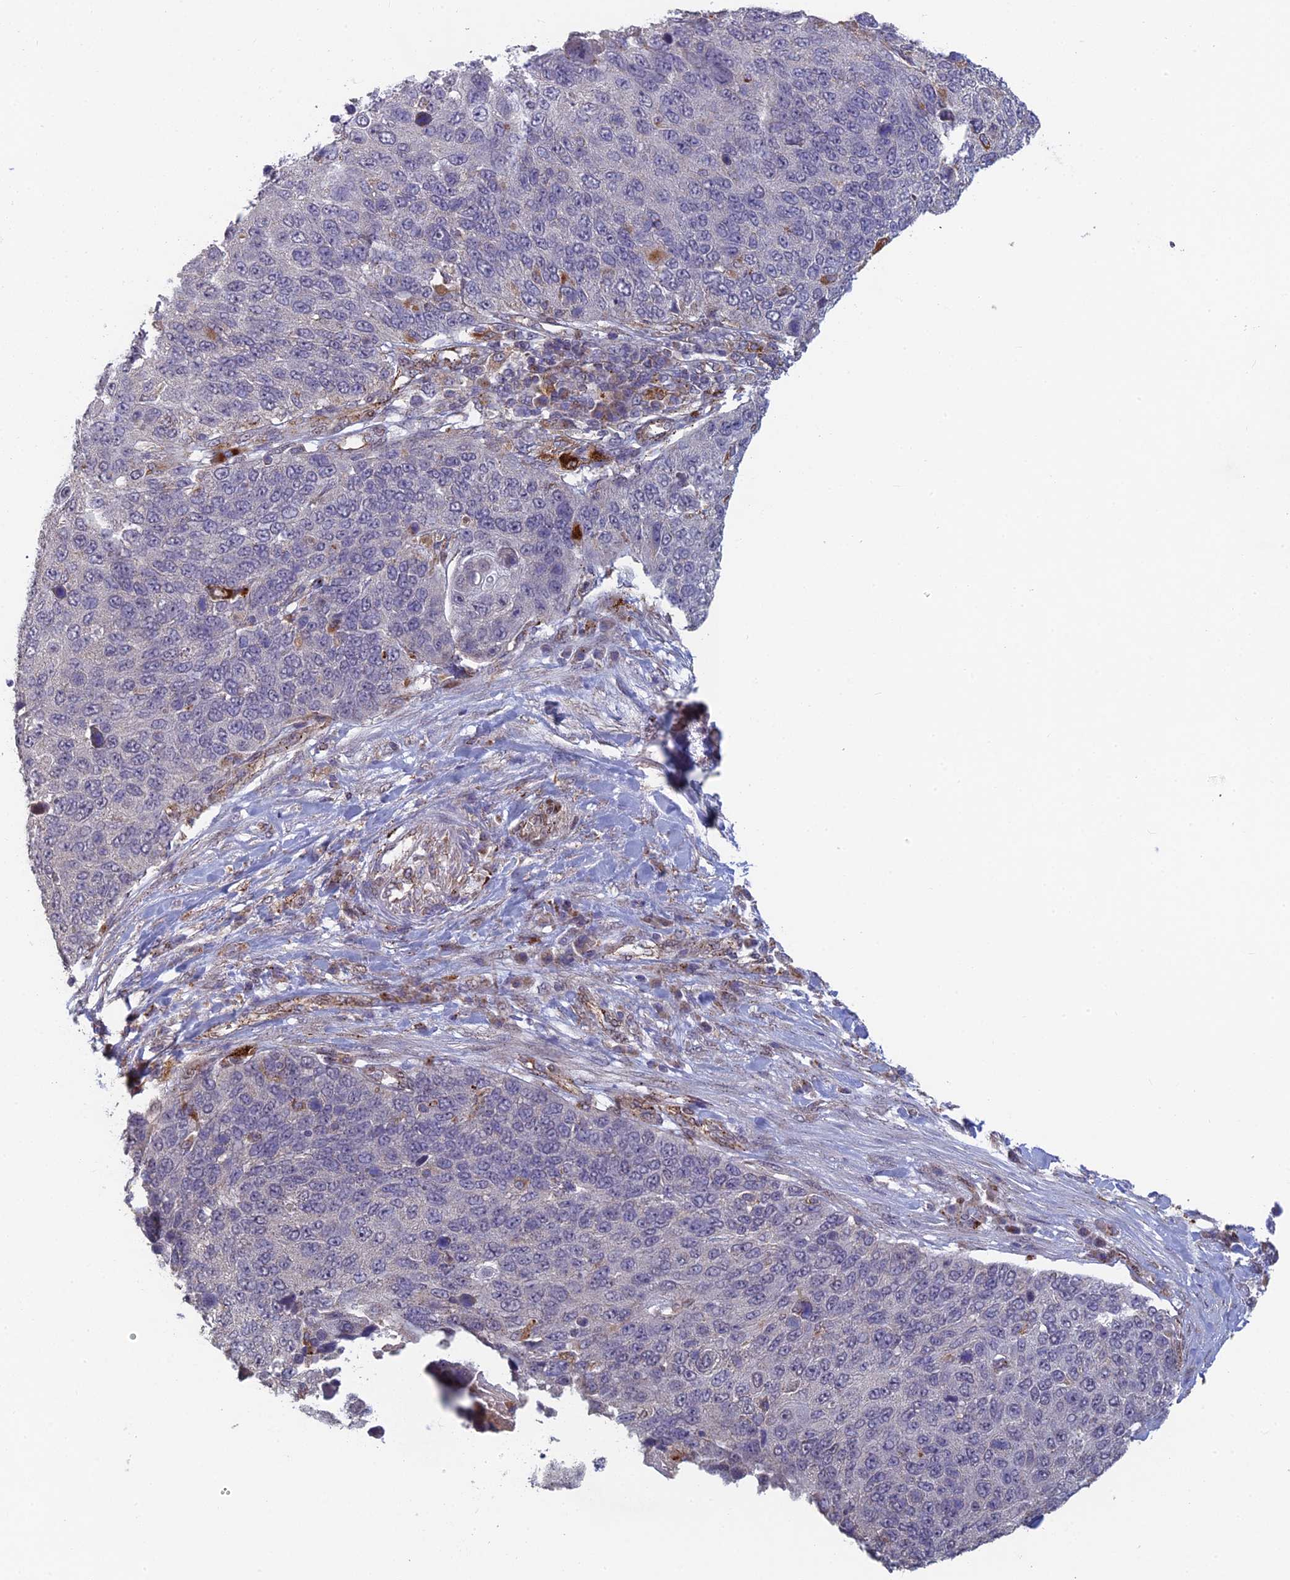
{"staining": {"intensity": "negative", "quantity": "none", "location": "none"}, "tissue": "lung cancer", "cell_type": "Tumor cells", "image_type": "cancer", "snomed": [{"axis": "morphology", "description": "Normal tissue, NOS"}, {"axis": "morphology", "description": "Squamous cell carcinoma, NOS"}, {"axis": "topography", "description": "Lymph node"}, {"axis": "topography", "description": "Lung"}], "caption": "Tumor cells show no significant protein staining in lung cancer (squamous cell carcinoma).", "gene": "FOXS1", "patient": {"sex": "male", "age": 66}}